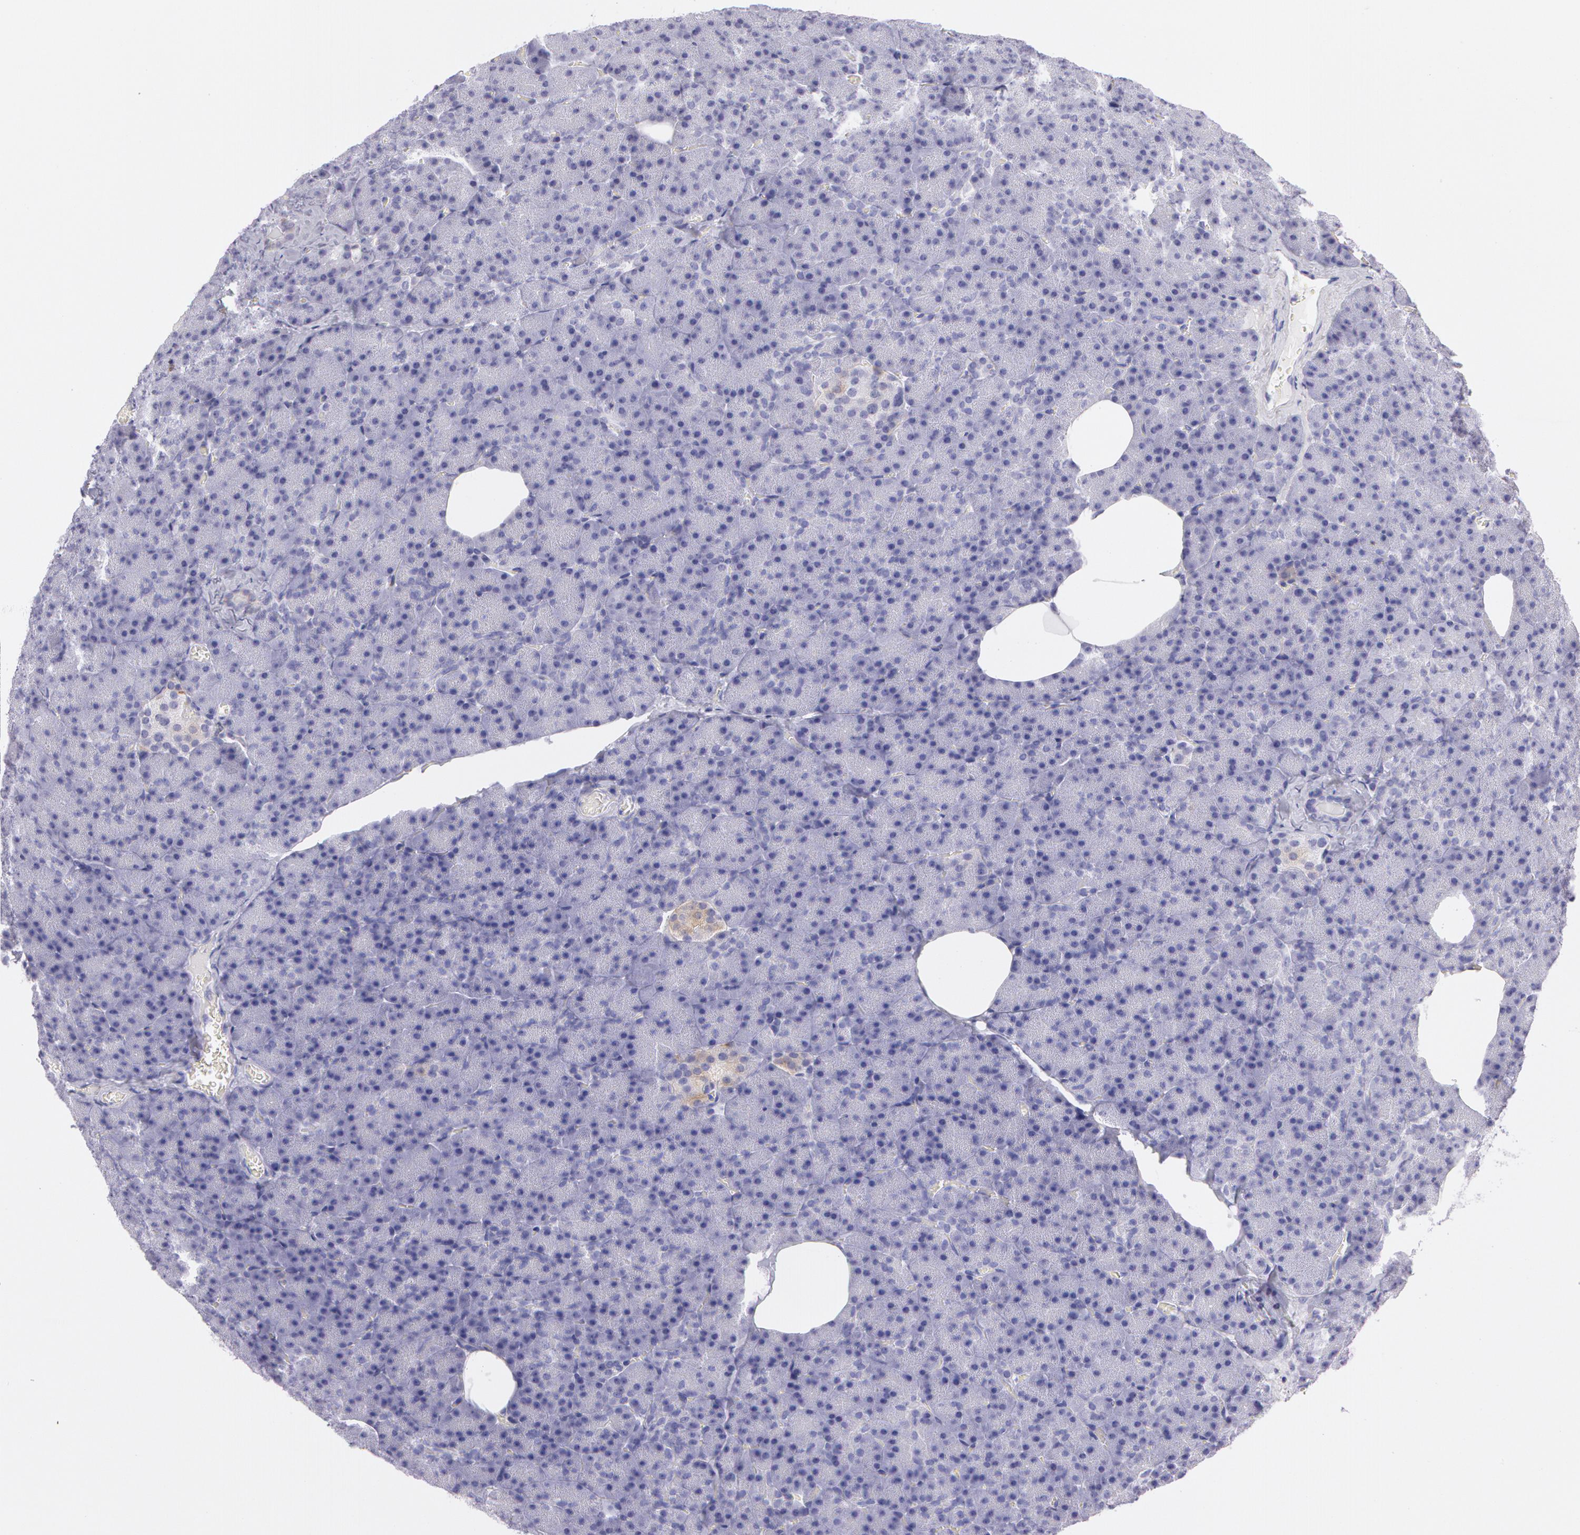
{"staining": {"intensity": "negative", "quantity": "none", "location": "none"}, "tissue": "pancreas", "cell_type": "Exocrine glandular cells", "image_type": "normal", "snomed": [{"axis": "morphology", "description": "Normal tissue, NOS"}, {"axis": "topography", "description": "Pancreas"}], "caption": "Micrograph shows no protein staining in exocrine glandular cells of normal pancreas. (DAB immunohistochemistry (IHC) visualized using brightfield microscopy, high magnification).", "gene": "LY75", "patient": {"sex": "female", "age": 35}}